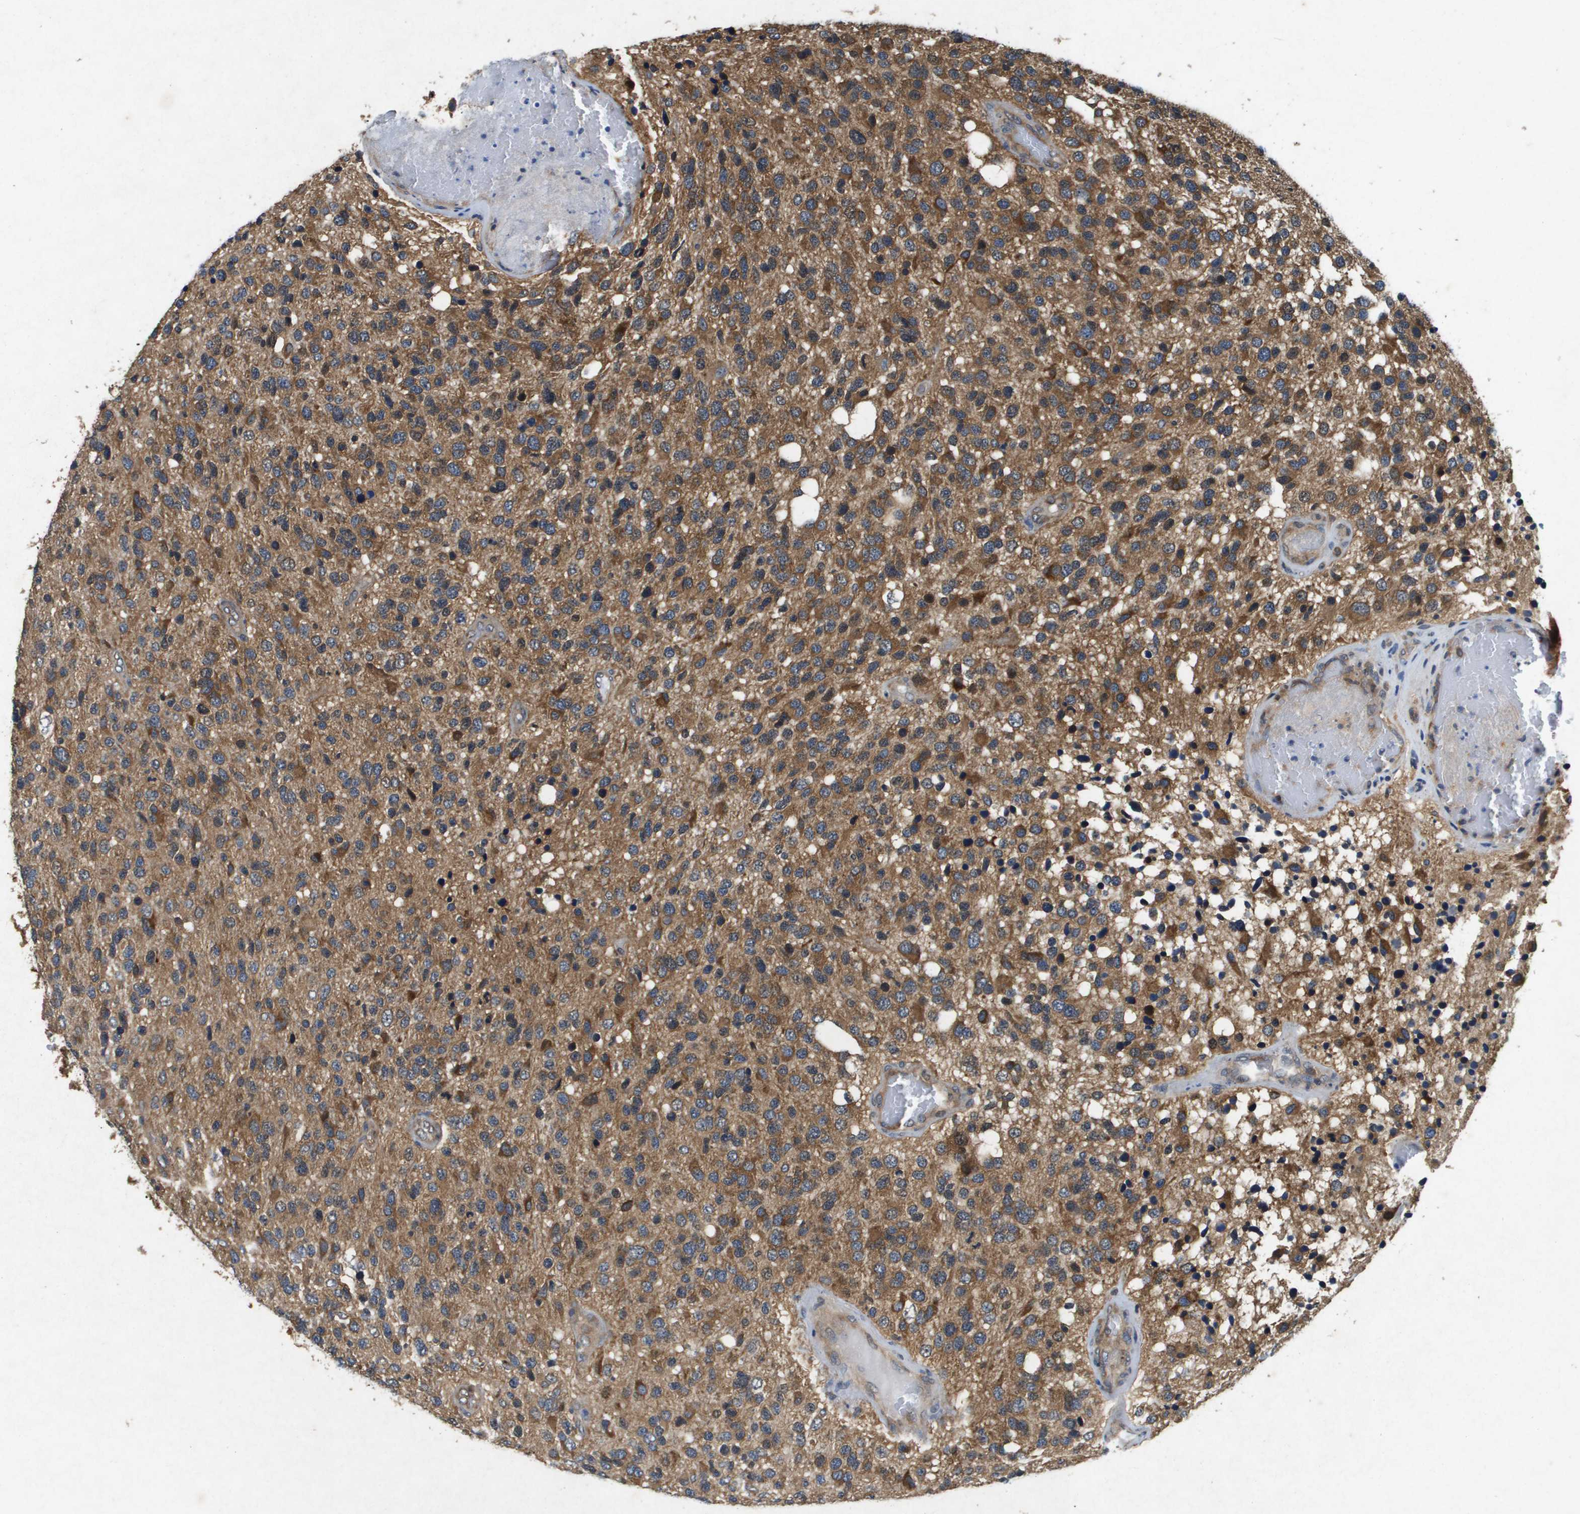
{"staining": {"intensity": "moderate", "quantity": ">75%", "location": "cytoplasmic/membranous"}, "tissue": "glioma", "cell_type": "Tumor cells", "image_type": "cancer", "snomed": [{"axis": "morphology", "description": "Glioma, malignant, High grade"}, {"axis": "topography", "description": "Brain"}], "caption": "Human glioma stained for a protein (brown) demonstrates moderate cytoplasmic/membranous positive expression in approximately >75% of tumor cells.", "gene": "PTPRT", "patient": {"sex": "female", "age": 58}}